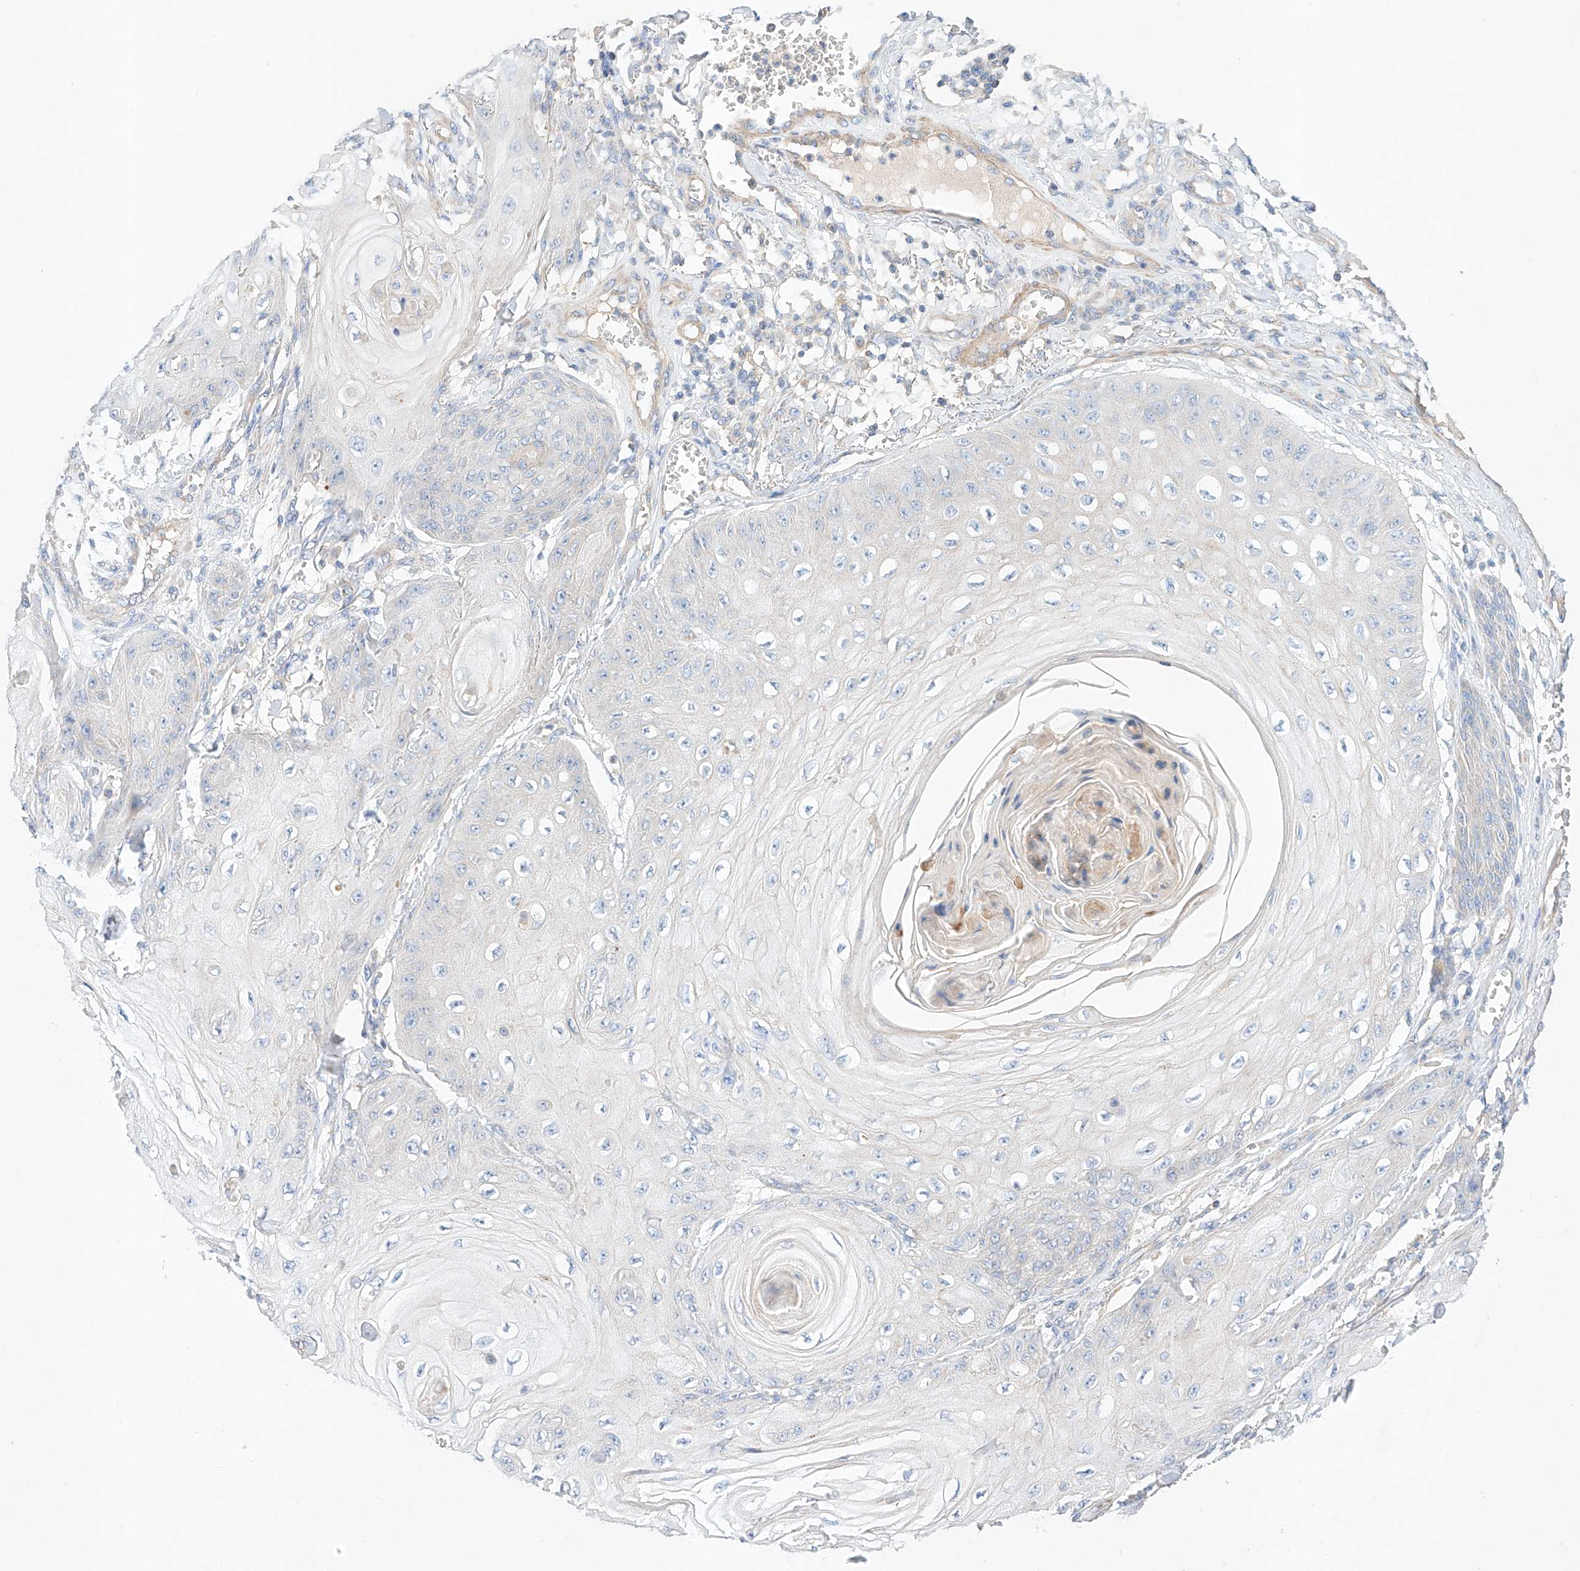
{"staining": {"intensity": "negative", "quantity": "none", "location": "none"}, "tissue": "skin cancer", "cell_type": "Tumor cells", "image_type": "cancer", "snomed": [{"axis": "morphology", "description": "Squamous cell carcinoma, NOS"}, {"axis": "topography", "description": "Skin"}], "caption": "There is no significant staining in tumor cells of skin cancer (squamous cell carcinoma).", "gene": "C6orf118", "patient": {"sex": "male", "age": 74}}